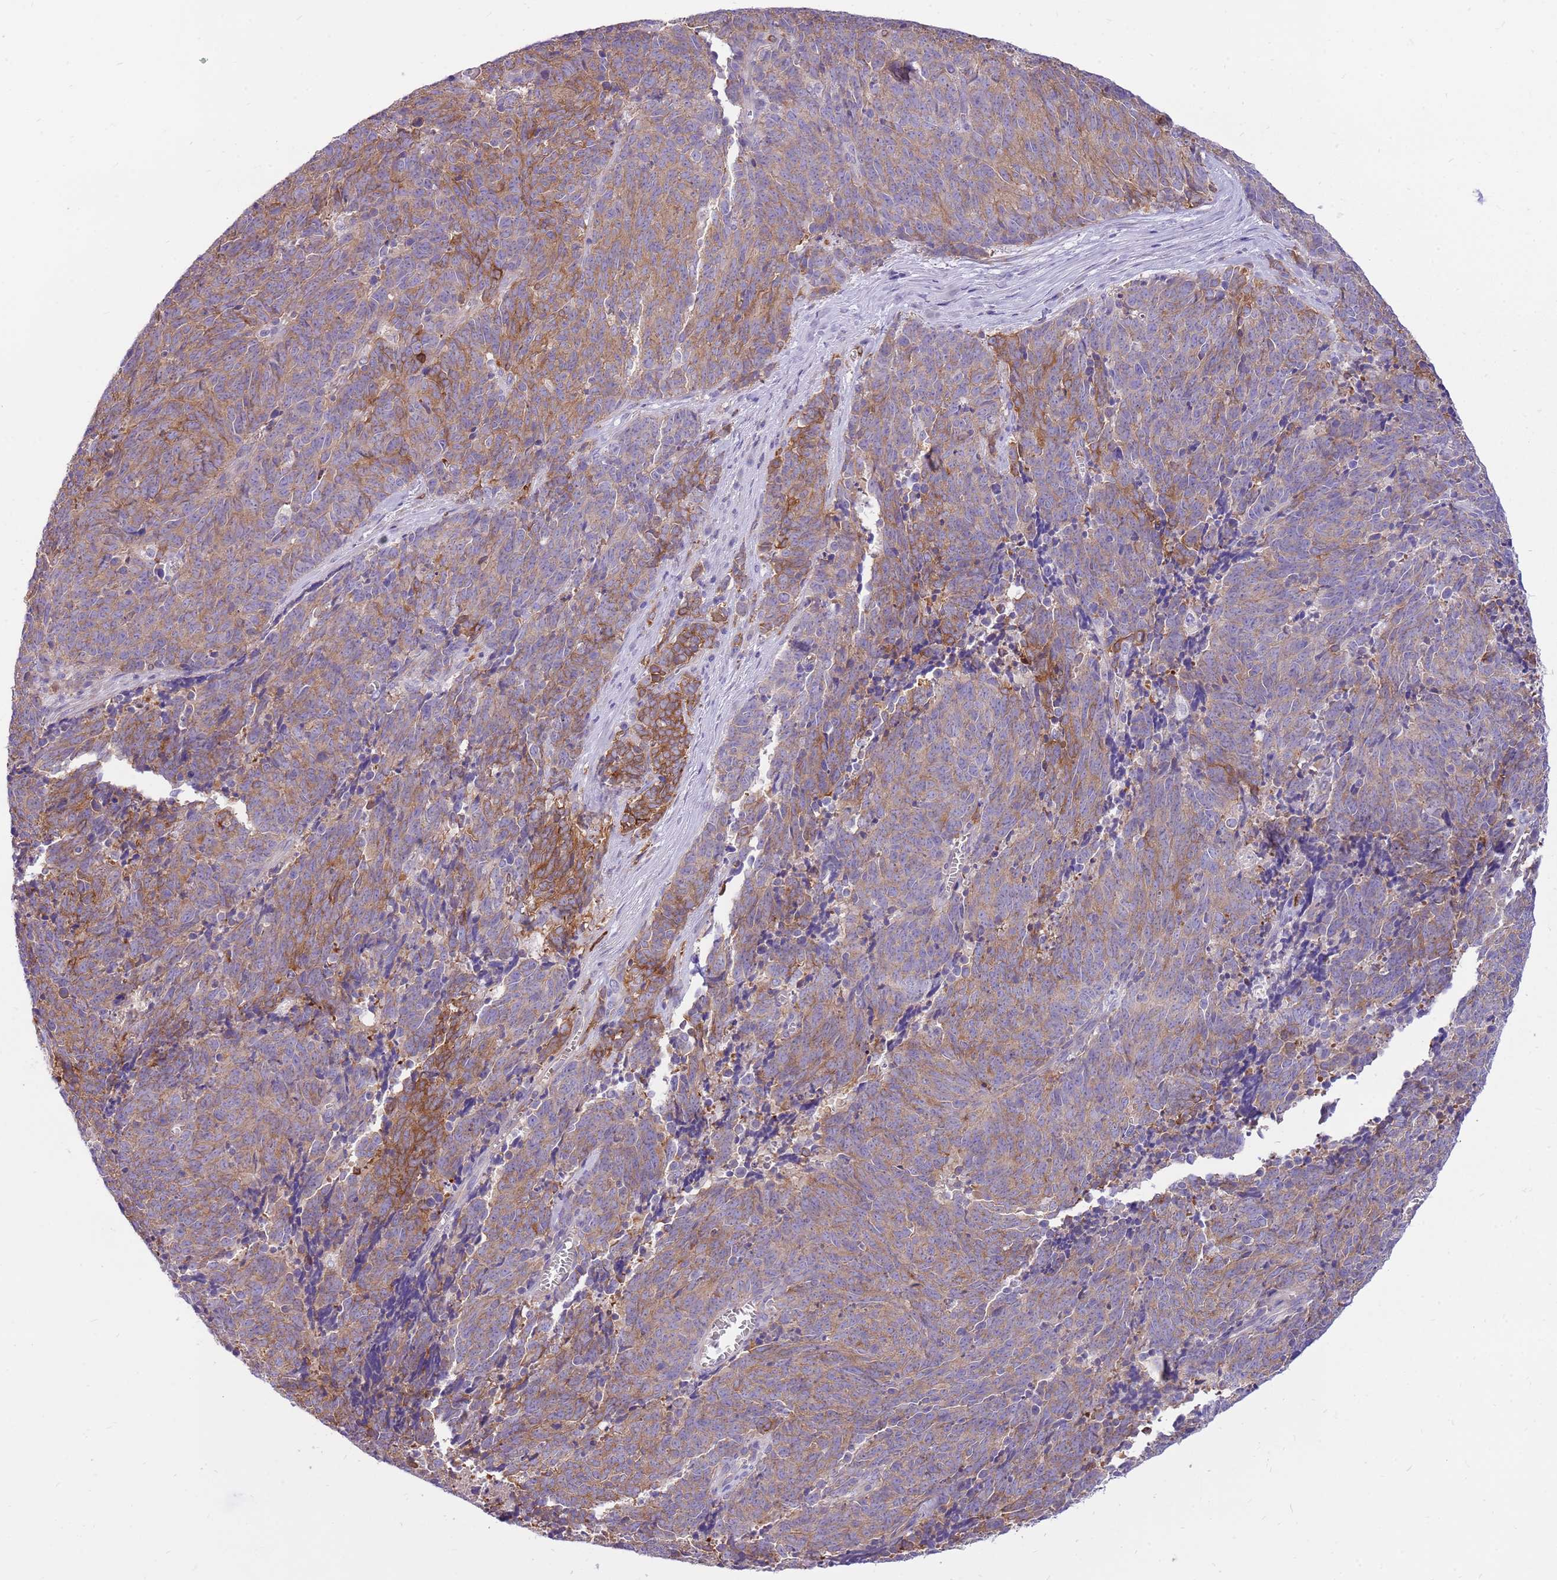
{"staining": {"intensity": "moderate", "quantity": "25%-75%", "location": "cytoplasmic/membranous"}, "tissue": "cervical cancer", "cell_type": "Tumor cells", "image_type": "cancer", "snomed": [{"axis": "morphology", "description": "Squamous cell carcinoma, NOS"}, {"axis": "topography", "description": "Cervix"}], "caption": "Brown immunohistochemical staining in human cervical squamous cell carcinoma reveals moderate cytoplasmic/membranous positivity in approximately 25%-75% of tumor cells.", "gene": "WDR90", "patient": {"sex": "female", "age": 29}}